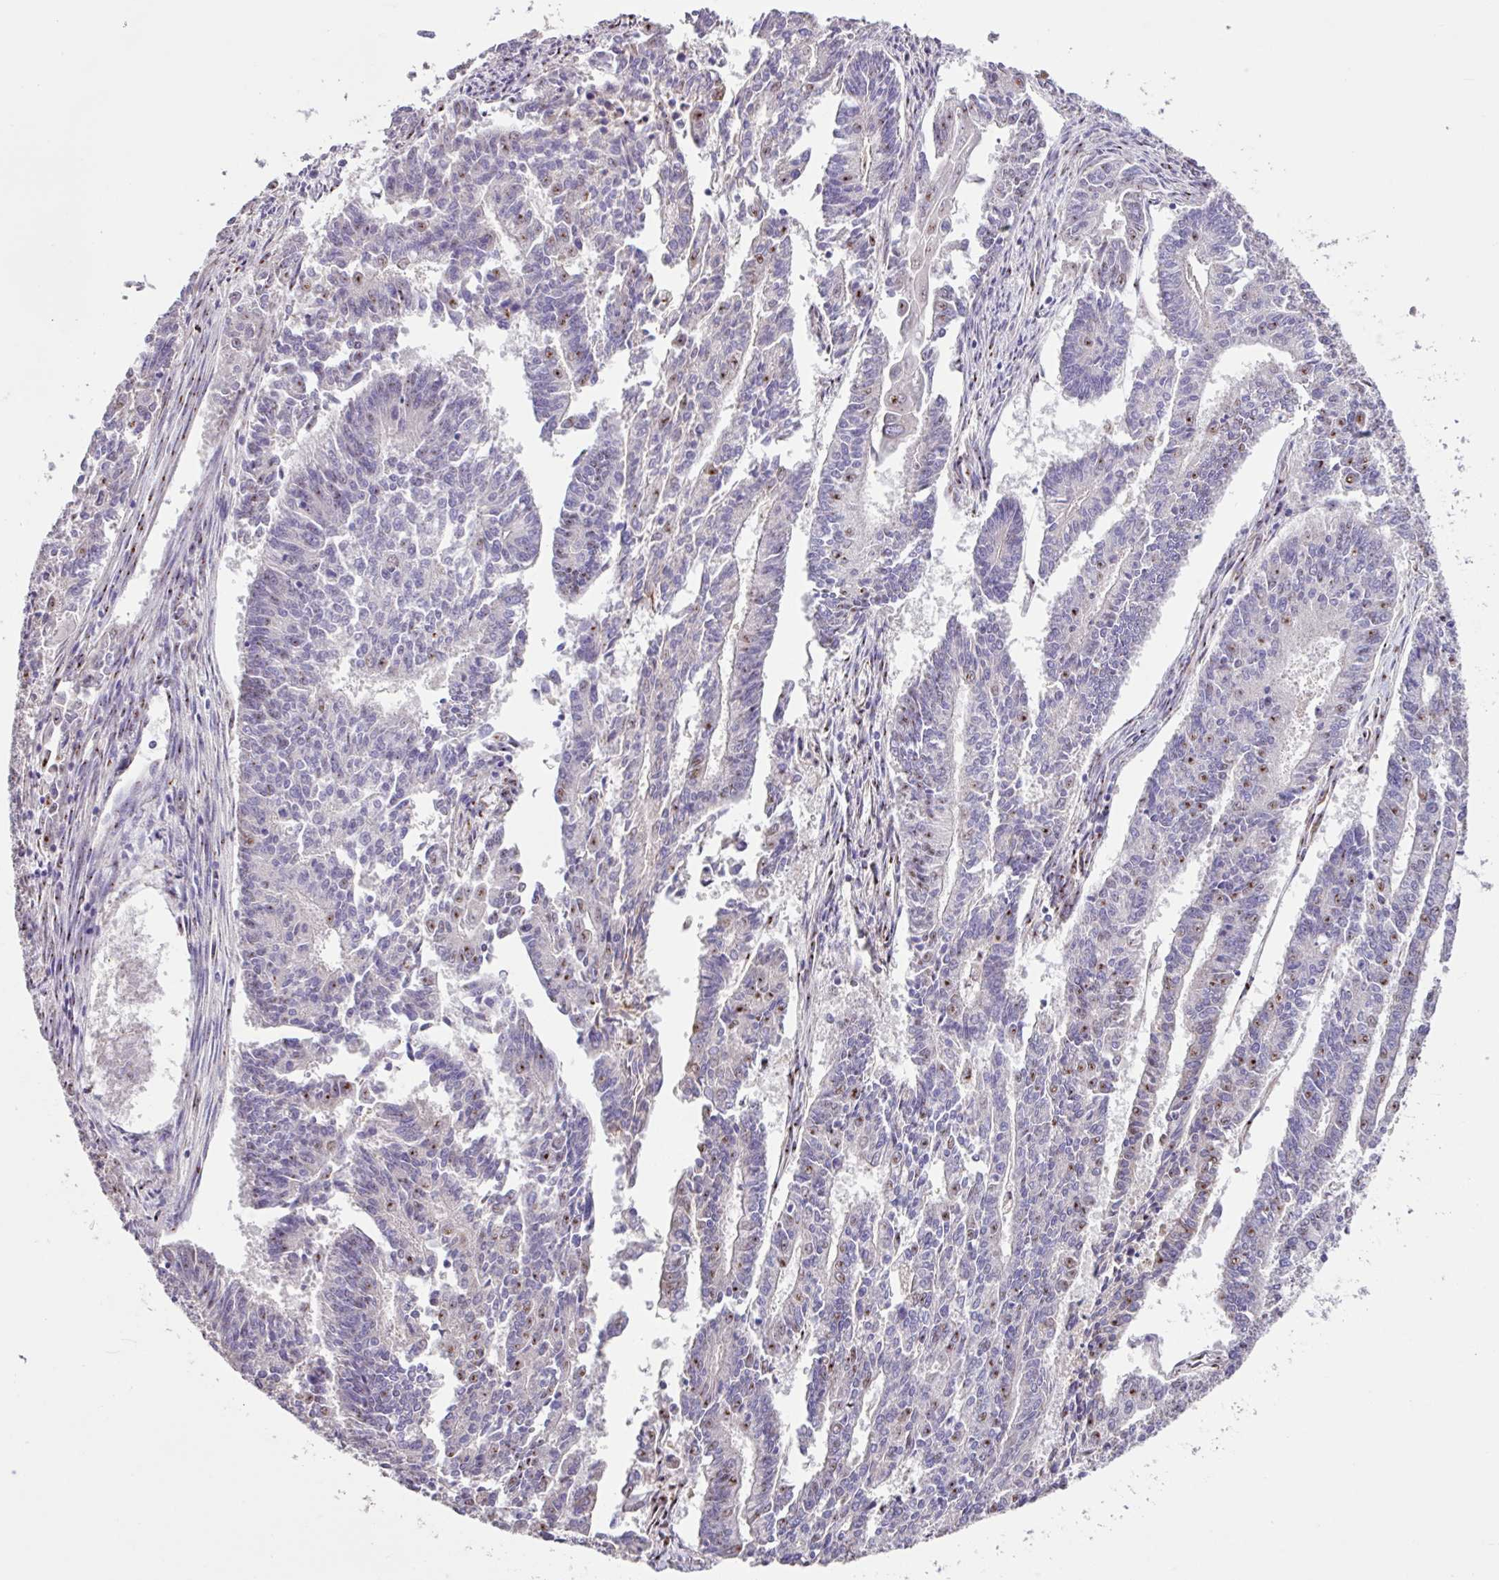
{"staining": {"intensity": "moderate", "quantity": "<25%", "location": "nuclear"}, "tissue": "endometrial cancer", "cell_type": "Tumor cells", "image_type": "cancer", "snomed": [{"axis": "morphology", "description": "Adenocarcinoma, NOS"}, {"axis": "topography", "description": "Endometrium"}], "caption": "Moderate nuclear positivity for a protein is present in about <25% of tumor cells of adenocarcinoma (endometrial) using IHC.", "gene": "ZG16", "patient": {"sex": "female", "age": 59}}